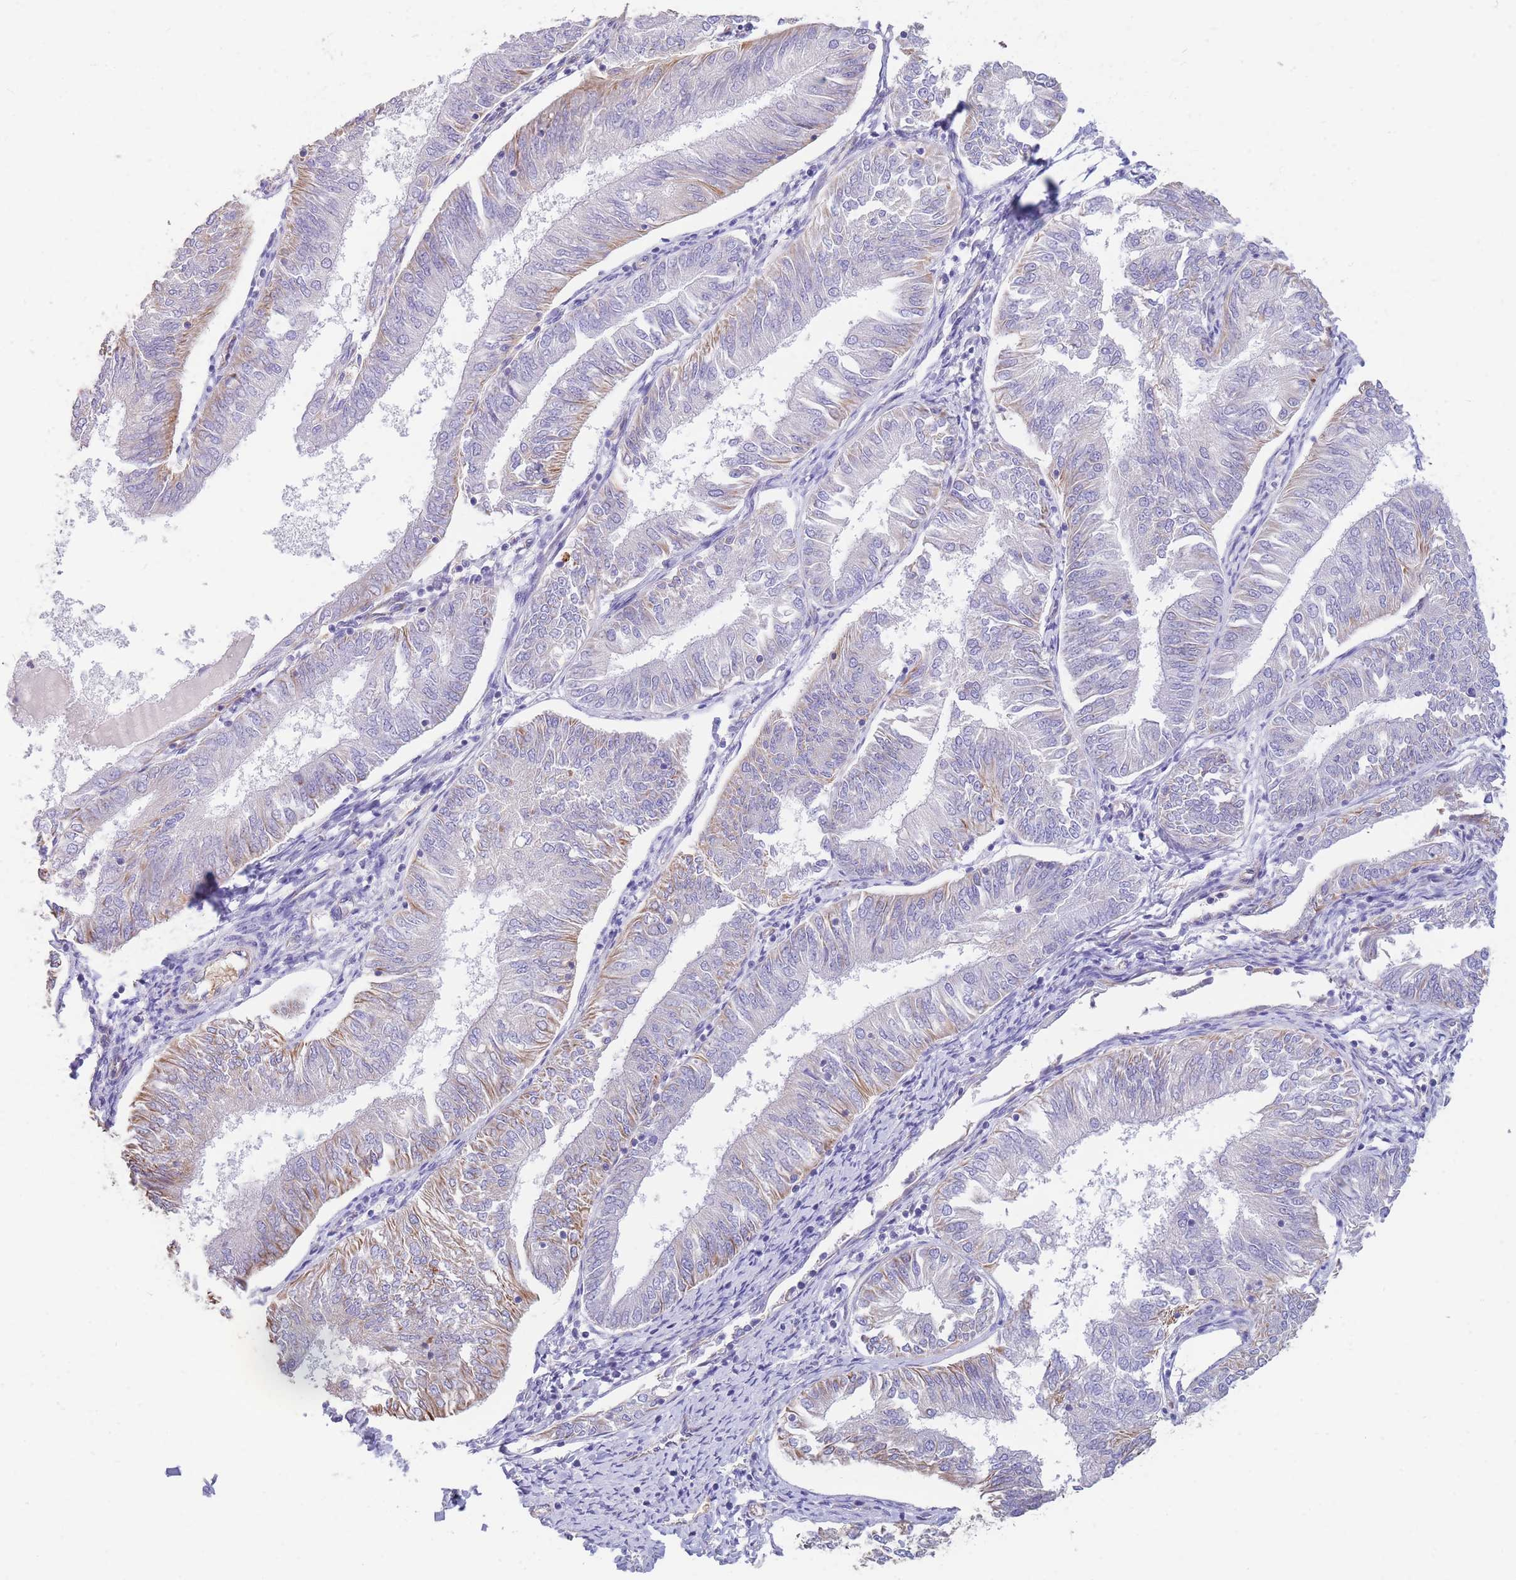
{"staining": {"intensity": "moderate", "quantity": "<25%", "location": "cytoplasmic/membranous"}, "tissue": "endometrial cancer", "cell_type": "Tumor cells", "image_type": "cancer", "snomed": [{"axis": "morphology", "description": "Adenocarcinoma, NOS"}, {"axis": "topography", "description": "Endometrium"}], "caption": "Immunohistochemistry histopathology image of endometrial cancer stained for a protein (brown), which displays low levels of moderate cytoplasmic/membranous positivity in approximately <25% of tumor cells.", "gene": "ANKRD53", "patient": {"sex": "female", "age": 58}}